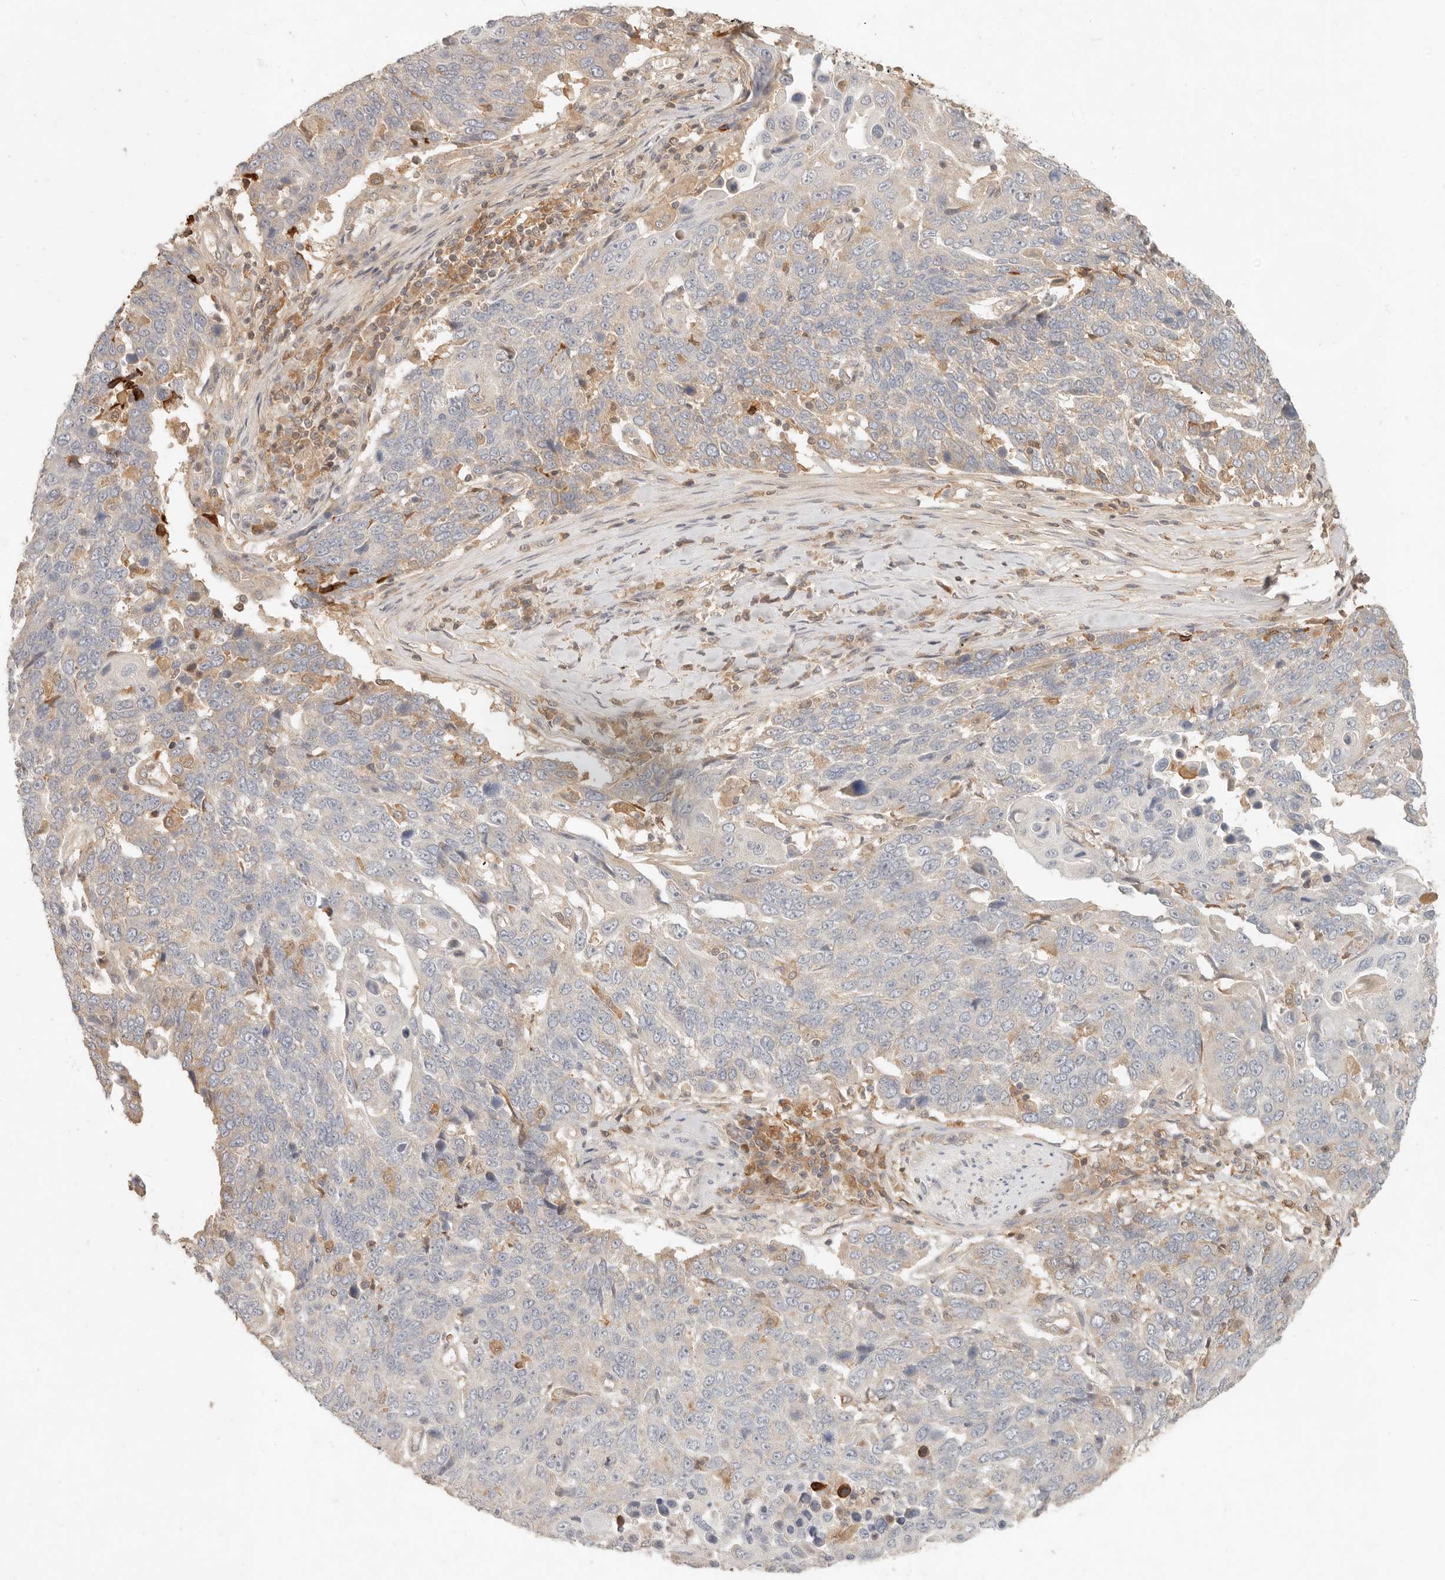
{"staining": {"intensity": "weak", "quantity": "<25%", "location": "cytoplasmic/membranous"}, "tissue": "lung cancer", "cell_type": "Tumor cells", "image_type": "cancer", "snomed": [{"axis": "morphology", "description": "Squamous cell carcinoma, NOS"}, {"axis": "topography", "description": "Lung"}], "caption": "This micrograph is of lung squamous cell carcinoma stained with immunohistochemistry (IHC) to label a protein in brown with the nuclei are counter-stained blue. There is no expression in tumor cells.", "gene": "NECAP2", "patient": {"sex": "male", "age": 66}}